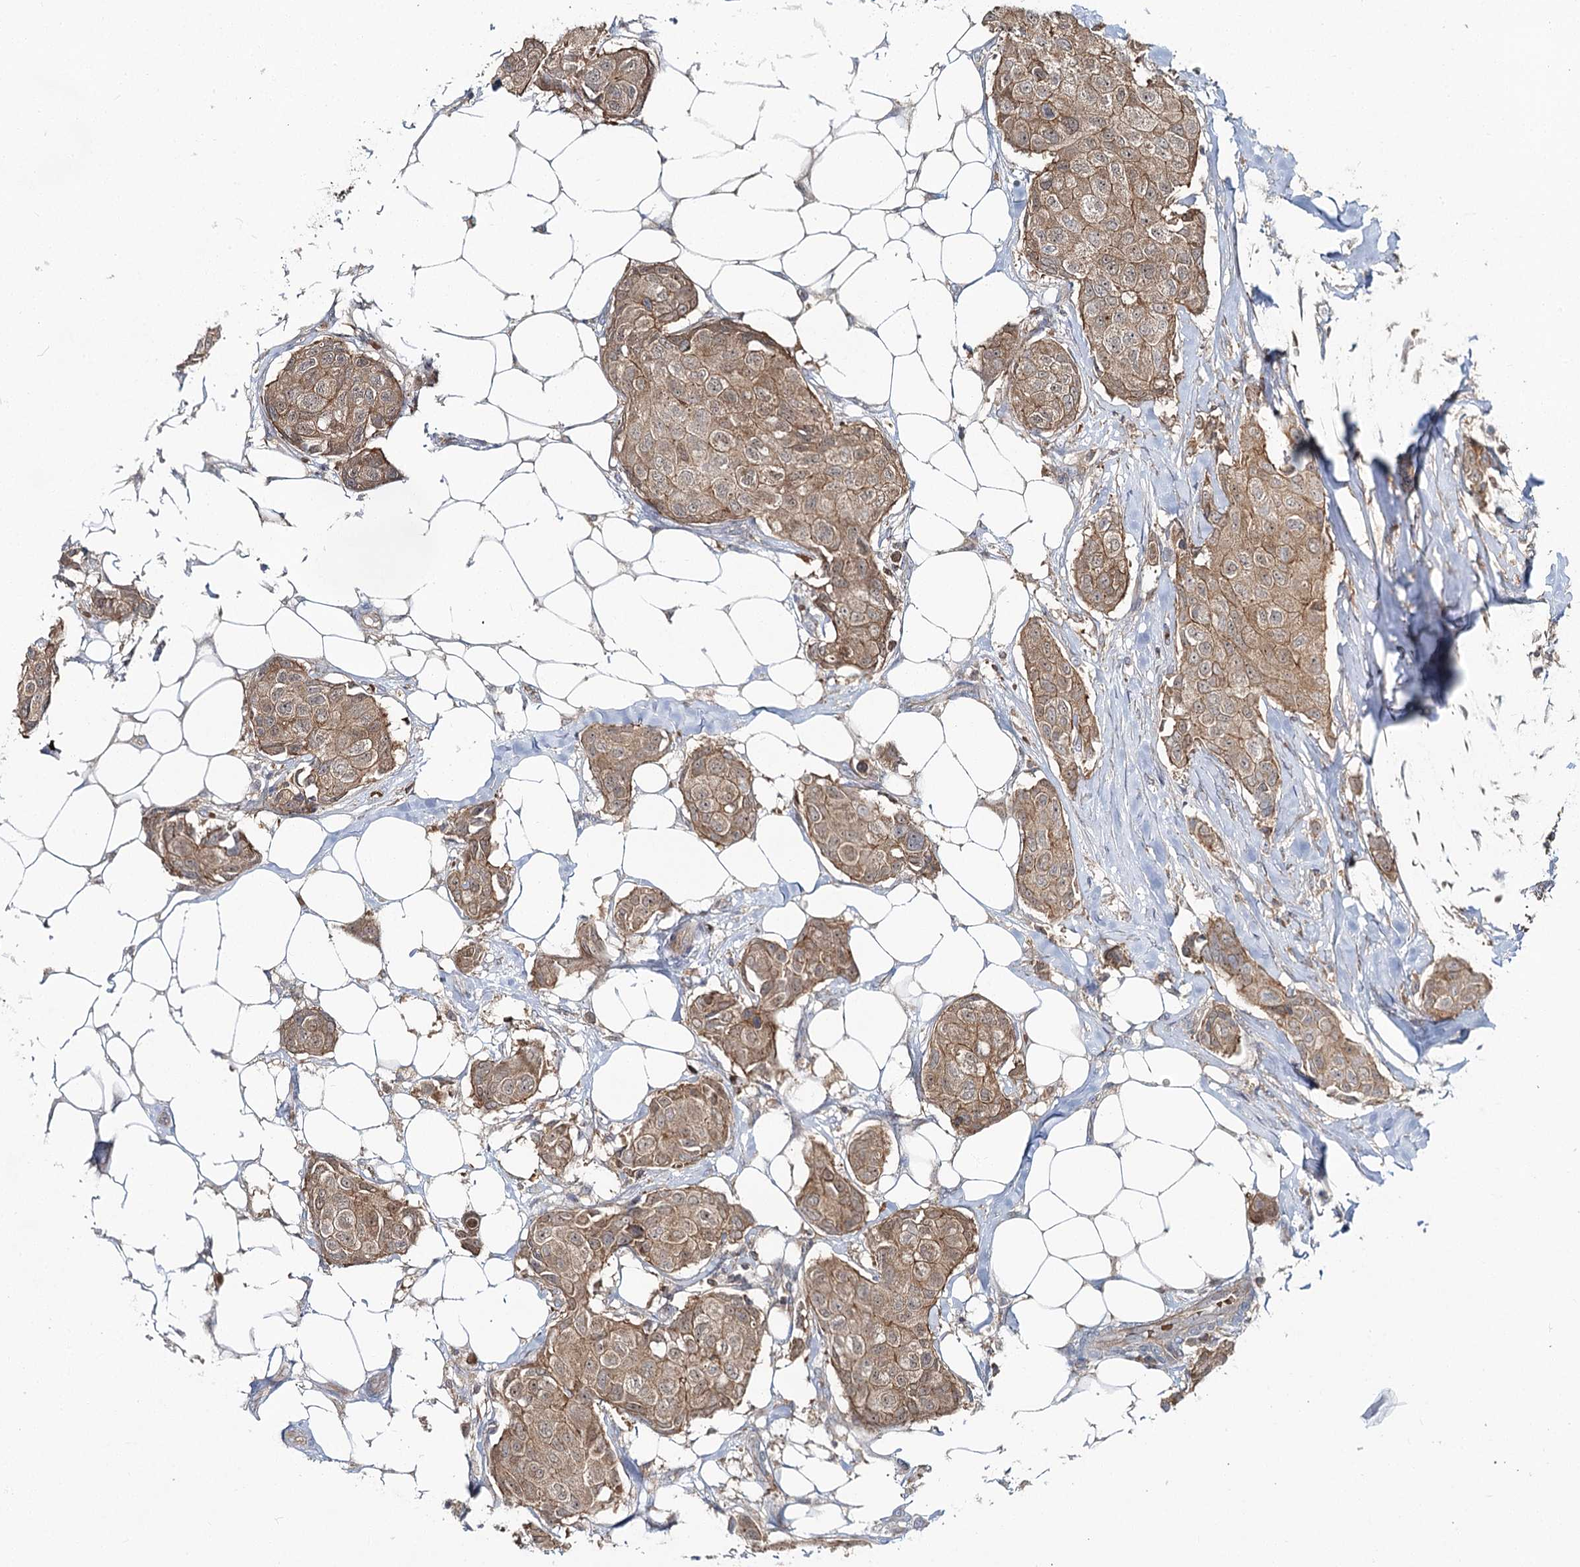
{"staining": {"intensity": "moderate", "quantity": ">75%", "location": "cytoplasmic/membranous"}, "tissue": "breast cancer", "cell_type": "Tumor cells", "image_type": "cancer", "snomed": [{"axis": "morphology", "description": "Duct carcinoma"}, {"axis": "topography", "description": "Breast"}], "caption": "Protein analysis of breast intraductal carcinoma tissue reveals moderate cytoplasmic/membranous staining in approximately >75% of tumor cells.", "gene": "PCBD2", "patient": {"sex": "female", "age": 80}}